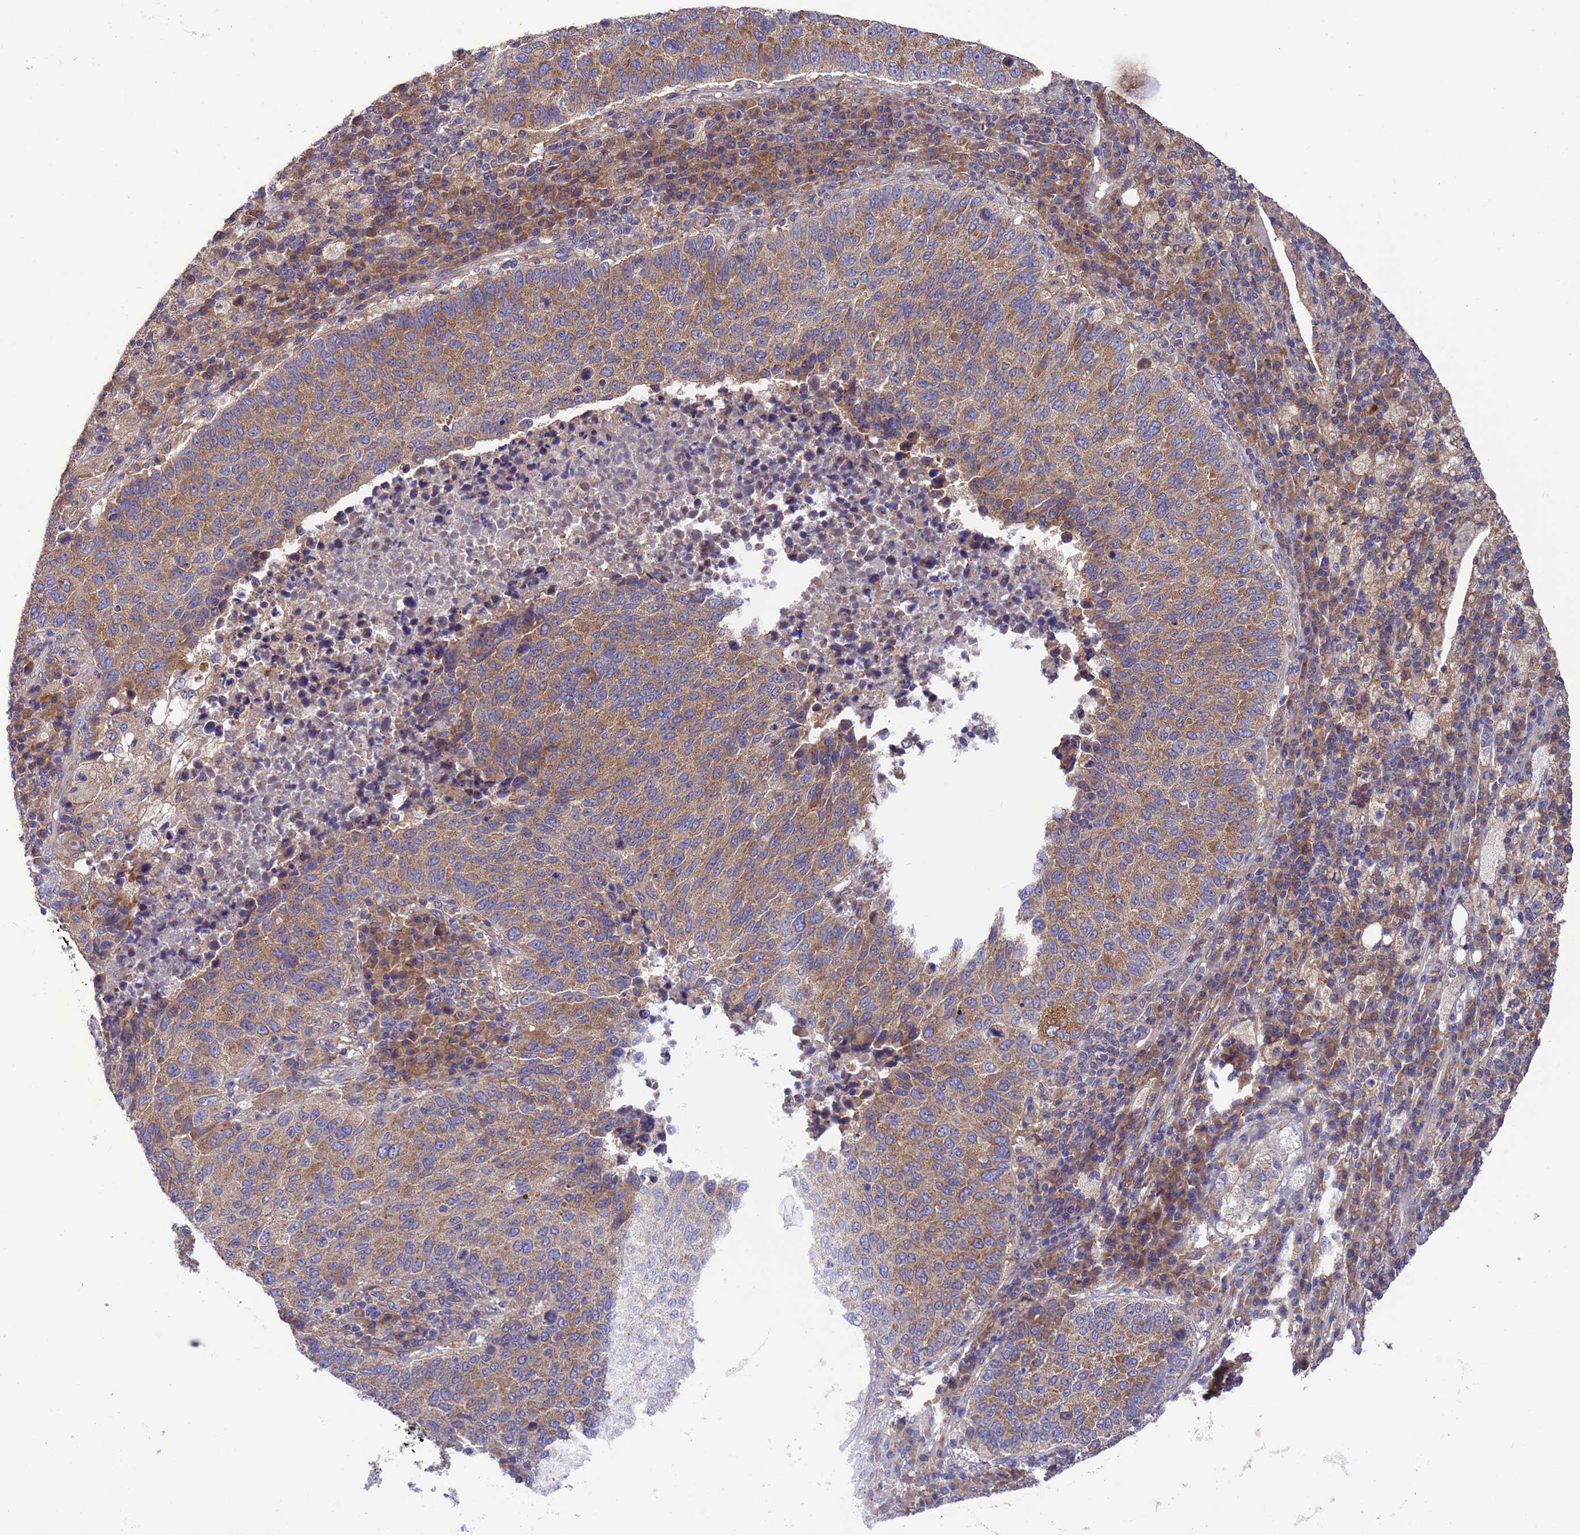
{"staining": {"intensity": "moderate", "quantity": ">75%", "location": "cytoplasmic/membranous"}, "tissue": "lung cancer", "cell_type": "Tumor cells", "image_type": "cancer", "snomed": [{"axis": "morphology", "description": "Squamous cell carcinoma, NOS"}, {"axis": "topography", "description": "Lung"}], "caption": "Lung squamous cell carcinoma was stained to show a protein in brown. There is medium levels of moderate cytoplasmic/membranous expression in approximately >75% of tumor cells.", "gene": "ARHGAP12", "patient": {"sex": "male", "age": 73}}